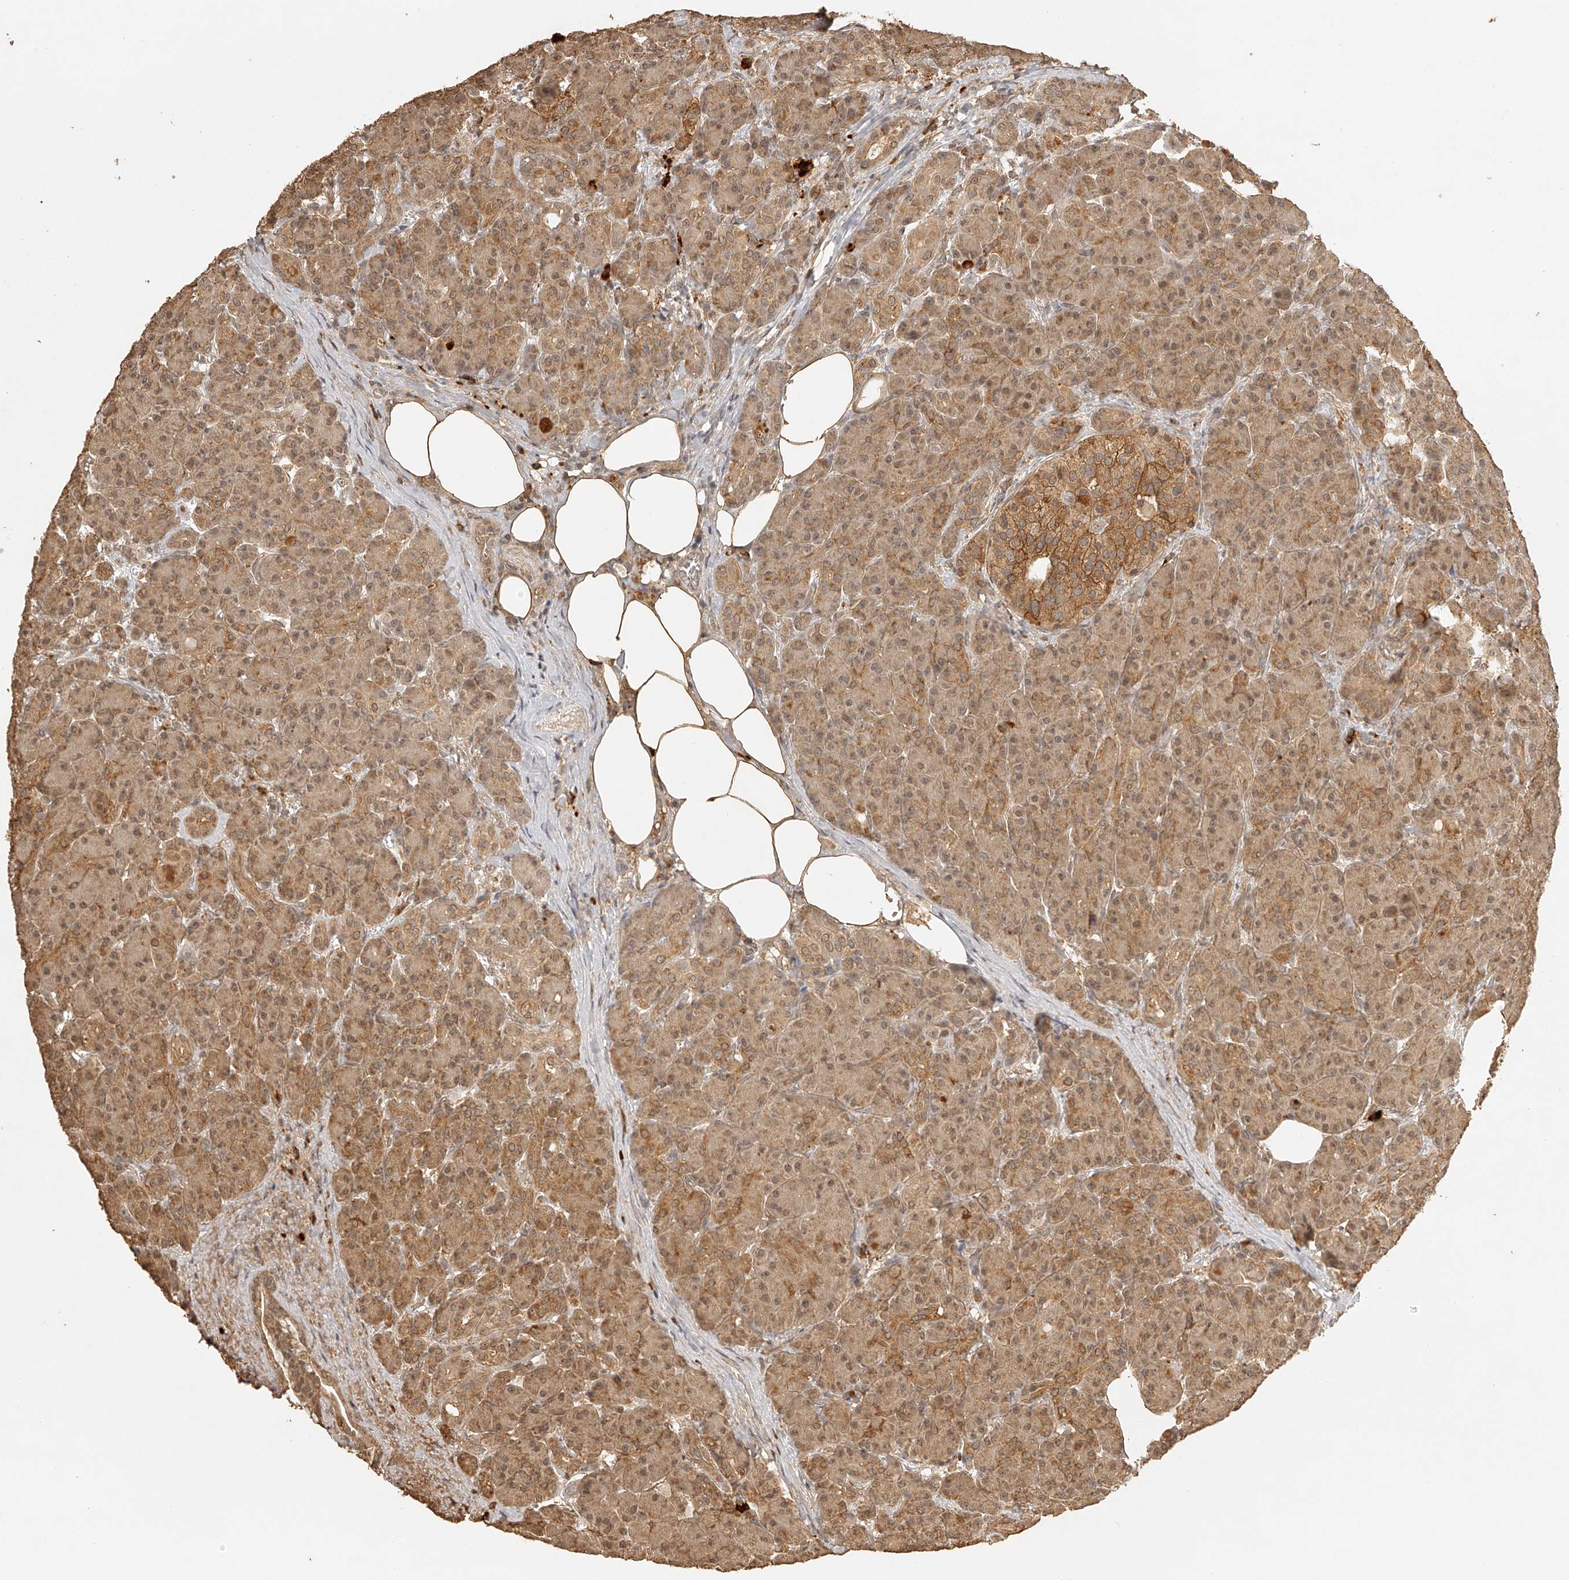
{"staining": {"intensity": "moderate", "quantity": ">75%", "location": "cytoplasmic/membranous"}, "tissue": "pancreas", "cell_type": "Exocrine glandular cells", "image_type": "normal", "snomed": [{"axis": "morphology", "description": "Normal tissue, NOS"}, {"axis": "topography", "description": "Pancreas"}], "caption": "An immunohistochemistry image of unremarkable tissue is shown. Protein staining in brown shows moderate cytoplasmic/membranous positivity in pancreas within exocrine glandular cells.", "gene": "BCL2L11", "patient": {"sex": "male", "age": 63}}